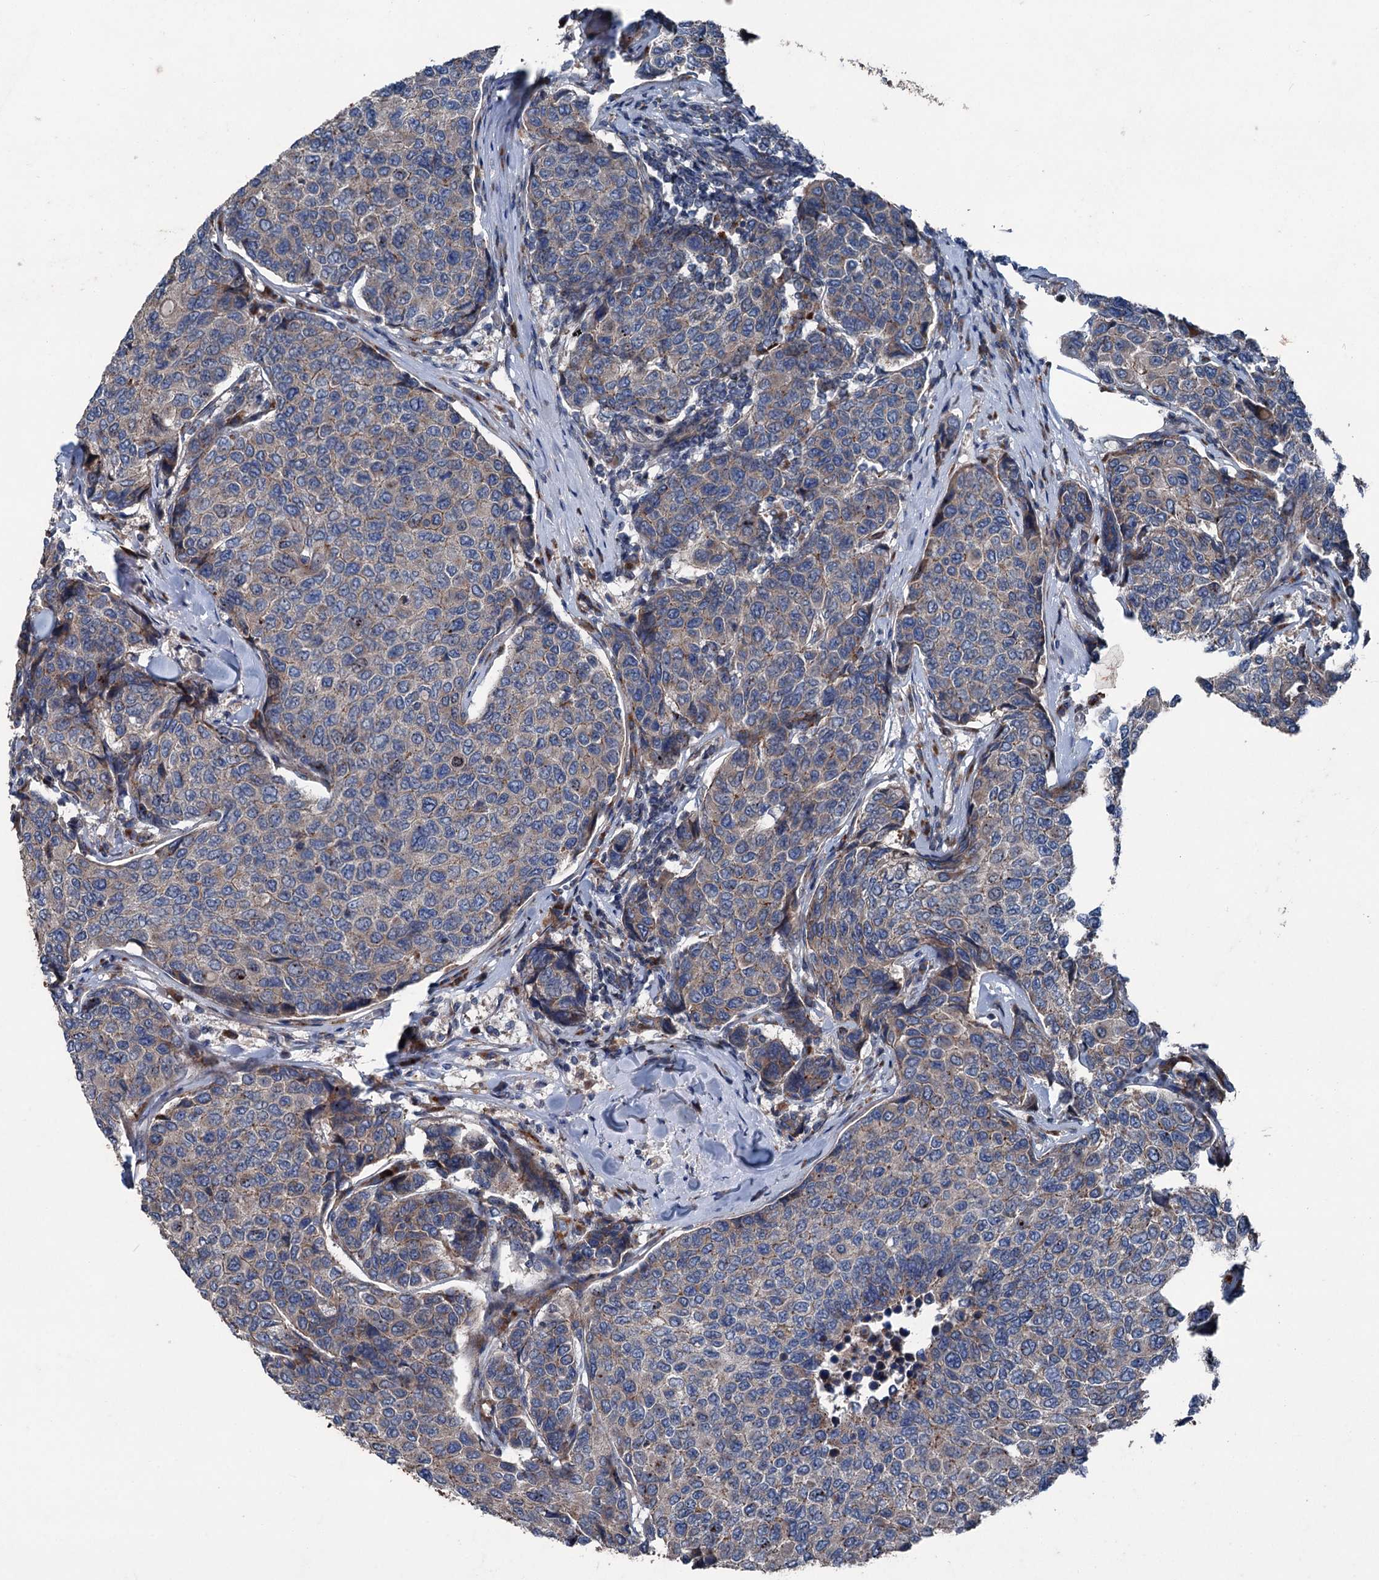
{"staining": {"intensity": "weak", "quantity": "25%-75%", "location": "cytoplasmic/membranous"}, "tissue": "breast cancer", "cell_type": "Tumor cells", "image_type": "cancer", "snomed": [{"axis": "morphology", "description": "Duct carcinoma"}, {"axis": "topography", "description": "Breast"}], "caption": "Immunohistochemistry (IHC) (DAB (3,3'-diaminobenzidine)) staining of breast infiltrating ductal carcinoma demonstrates weak cytoplasmic/membranous protein staining in about 25%-75% of tumor cells.", "gene": "RUFY1", "patient": {"sex": "female", "age": 55}}